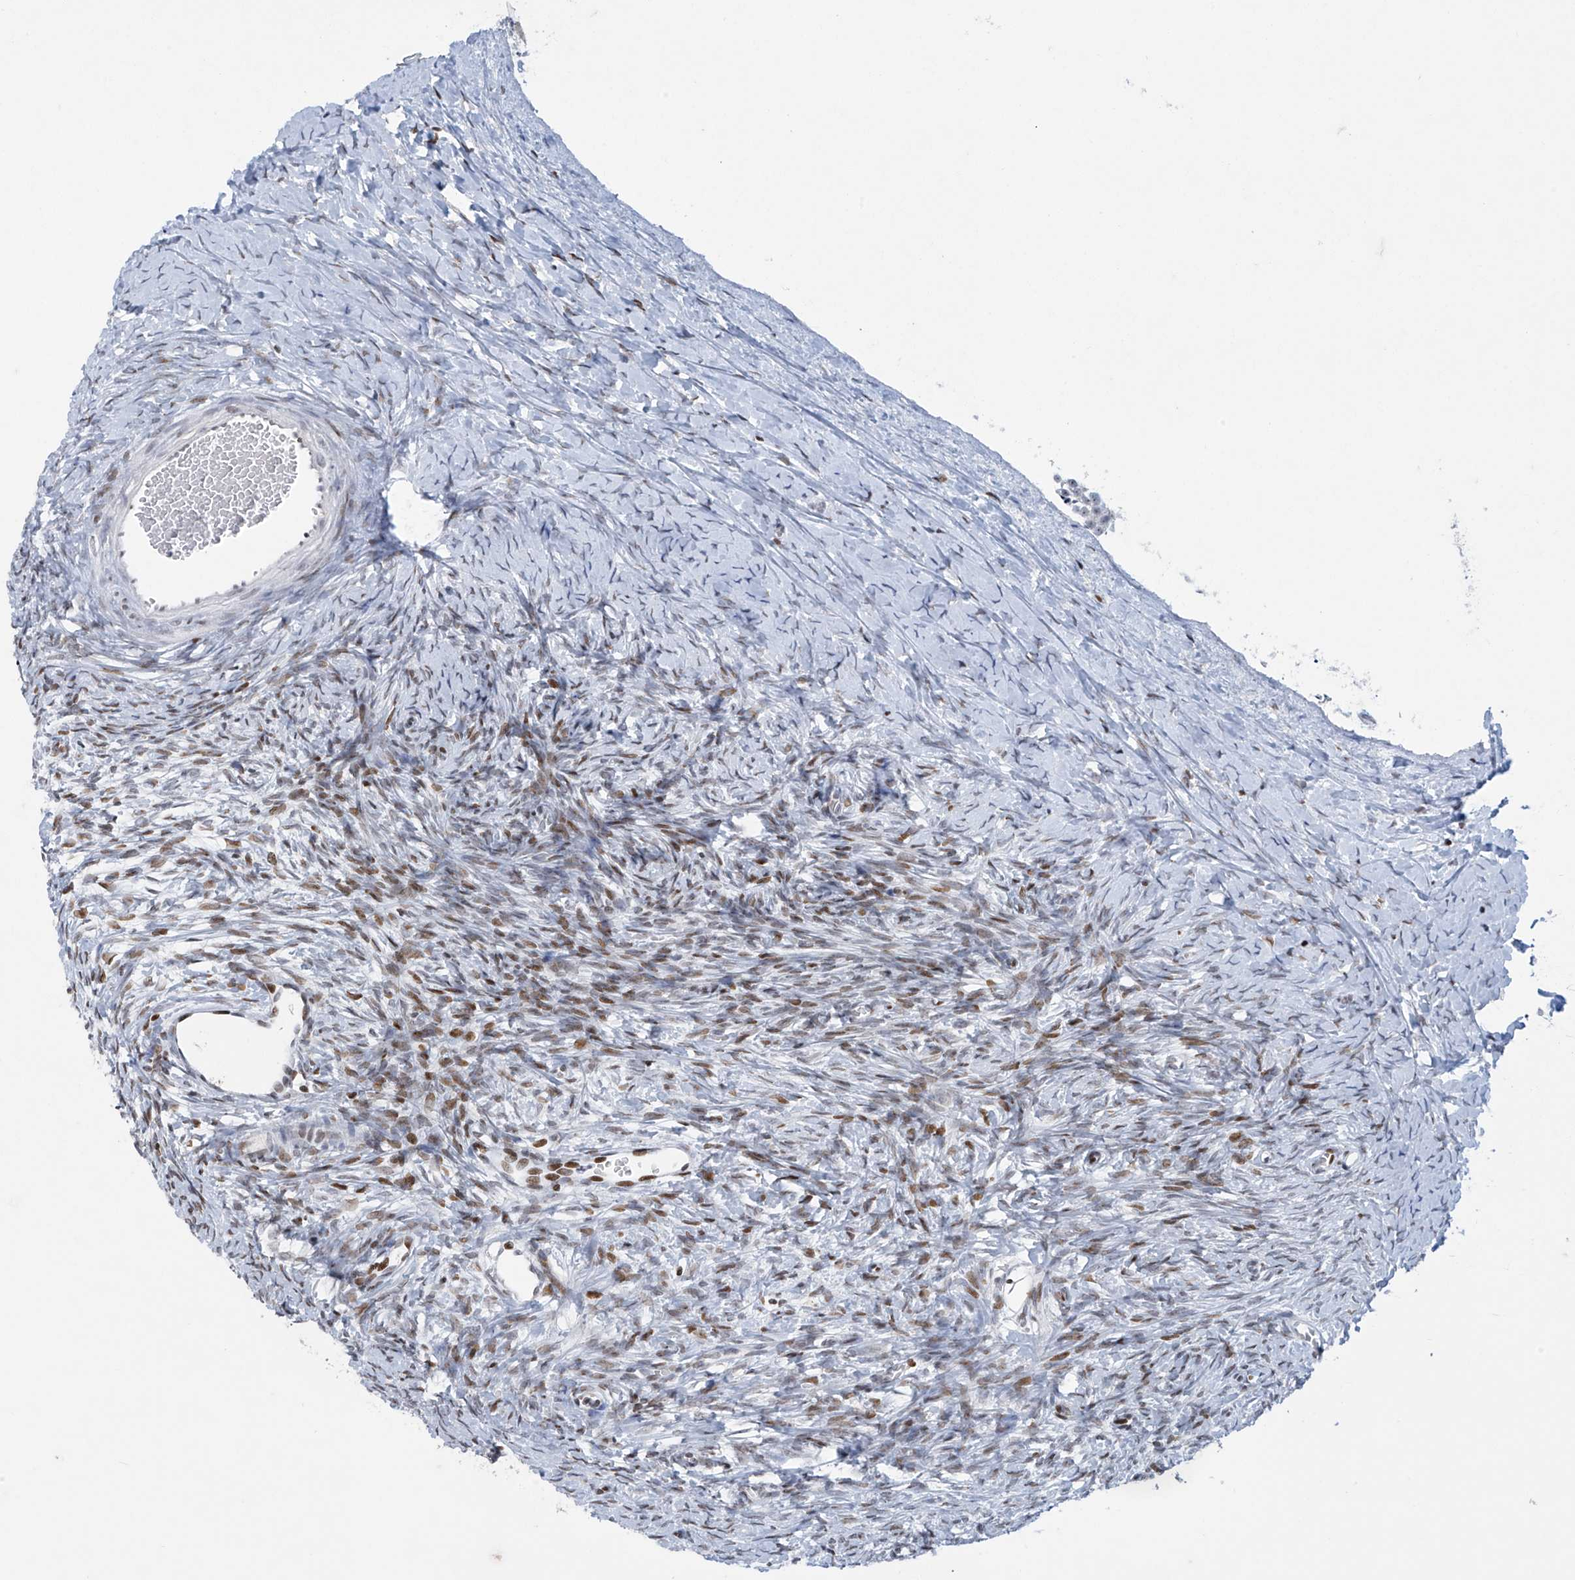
{"staining": {"intensity": "moderate", "quantity": "<25%", "location": "nuclear"}, "tissue": "ovary", "cell_type": "Ovarian stroma cells", "image_type": "normal", "snomed": [{"axis": "morphology", "description": "Normal tissue, NOS"}, {"axis": "morphology", "description": "Developmental malformation"}, {"axis": "topography", "description": "Ovary"}], "caption": "The image displays immunohistochemical staining of normal ovary. There is moderate nuclear positivity is appreciated in approximately <25% of ovarian stroma cells.", "gene": "RFX7", "patient": {"sex": "female", "age": 39}}